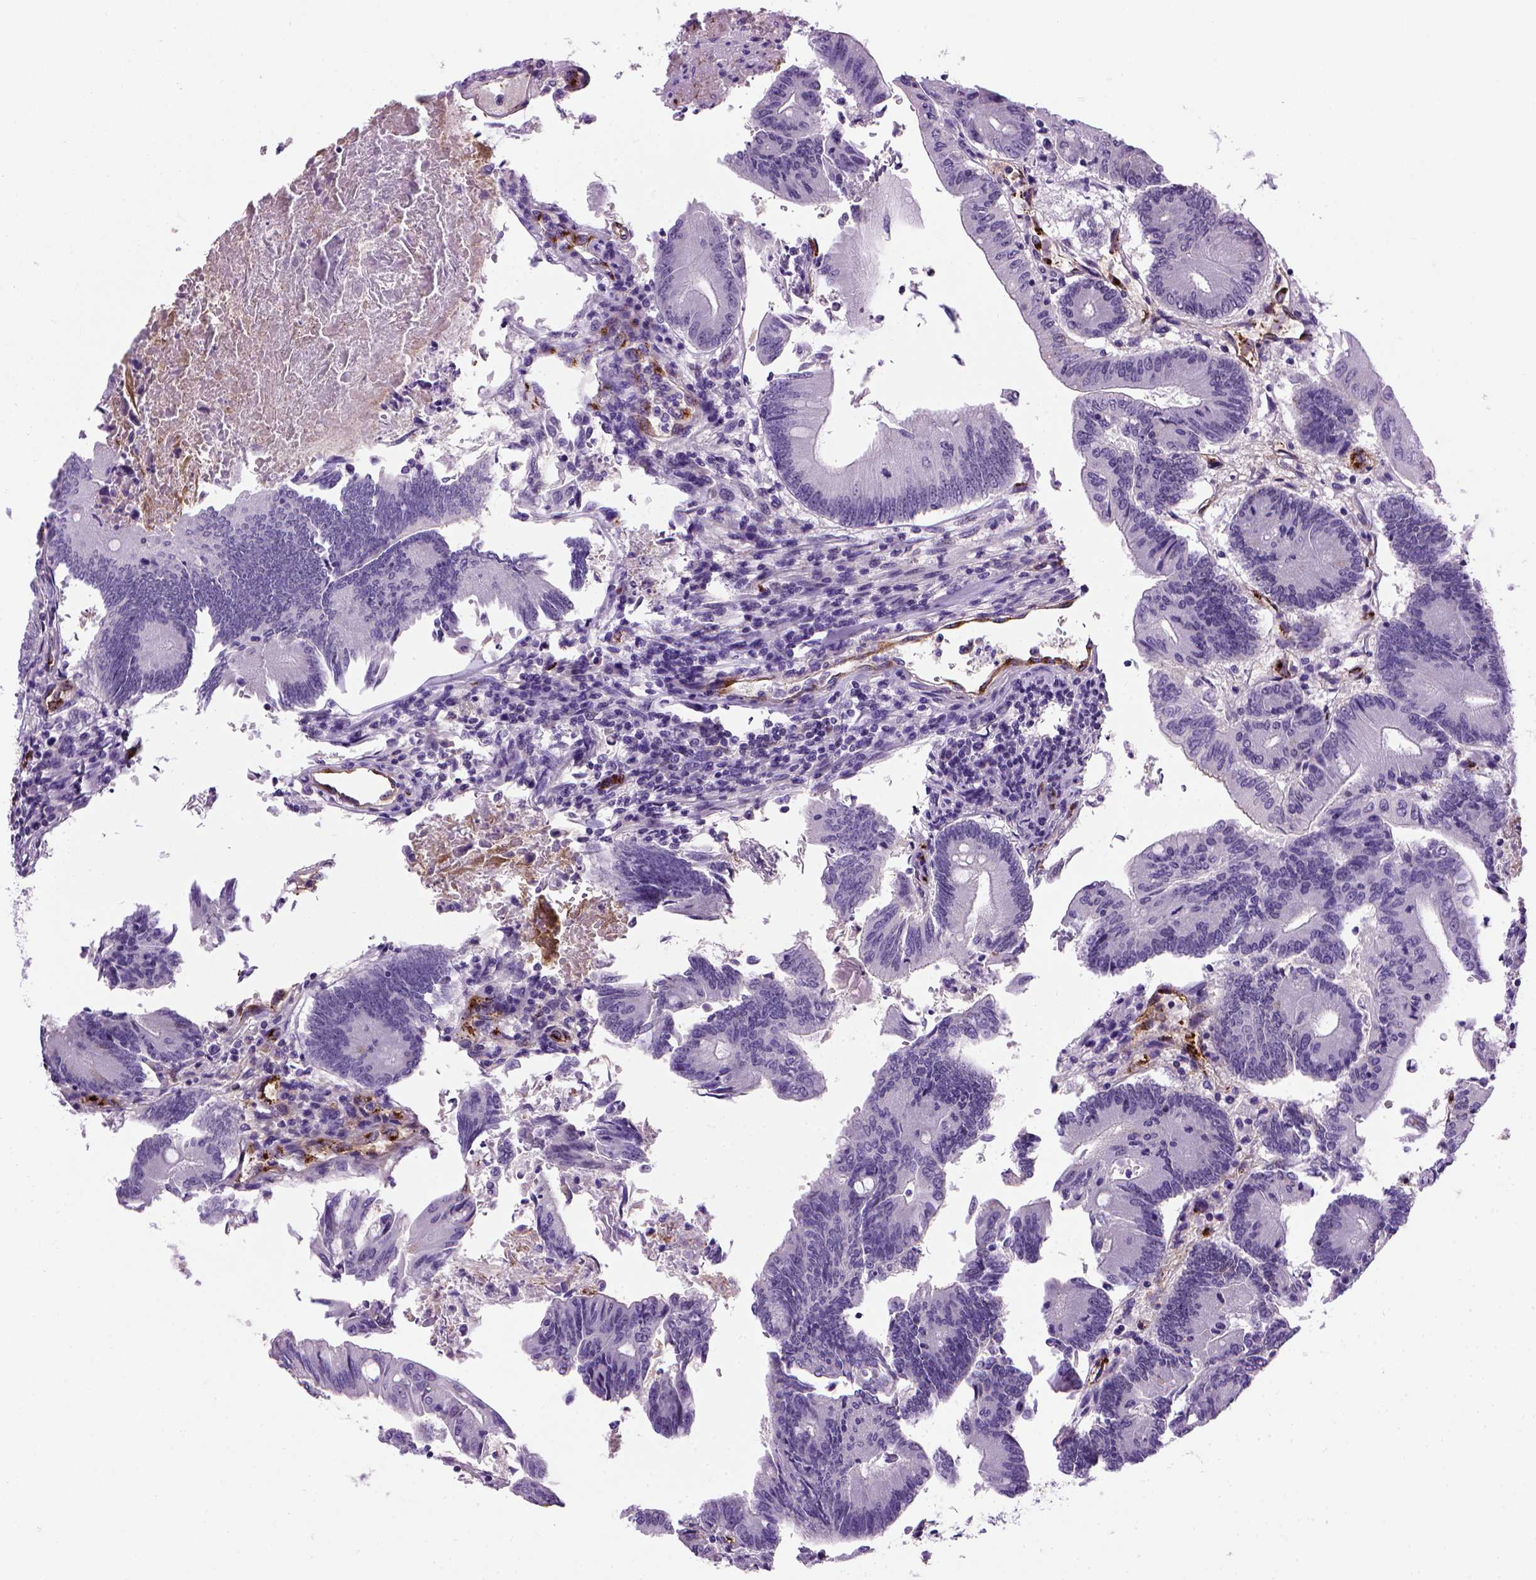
{"staining": {"intensity": "negative", "quantity": "none", "location": "none"}, "tissue": "colorectal cancer", "cell_type": "Tumor cells", "image_type": "cancer", "snomed": [{"axis": "morphology", "description": "Adenocarcinoma, NOS"}, {"axis": "topography", "description": "Colon"}], "caption": "Image shows no significant protein positivity in tumor cells of colorectal cancer. (Immunohistochemistry, brightfield microscopy, high magnification).", "gene": "VWF", "patient": {"sex": "female", "age": 70}}